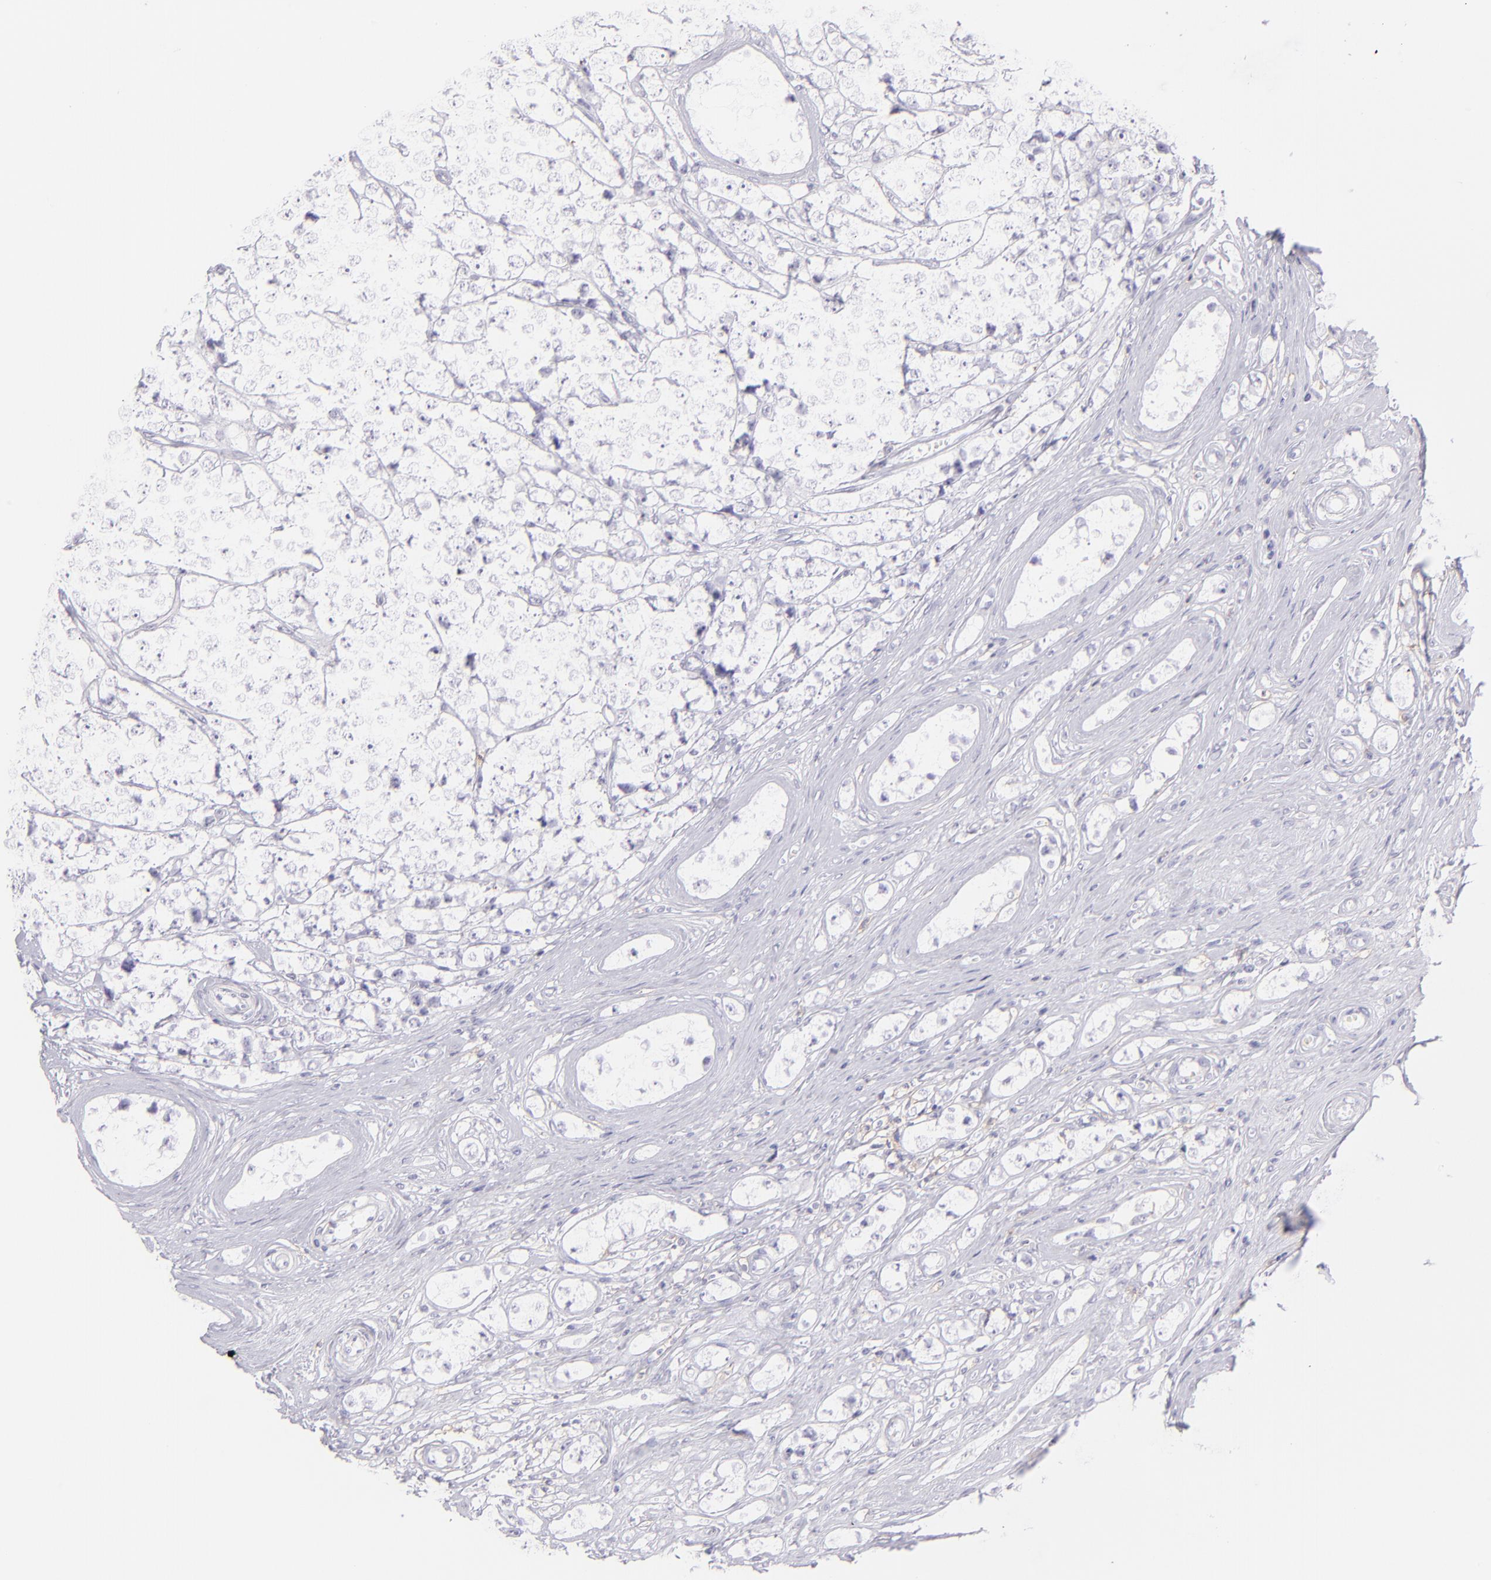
{"staining": {"intensity": "negative", "quantity": "none", "location": "none"}, "tissue": "testis cancer", "cell_type": "Tumor cells", "image_type": "cancer", "snomed": [{"axis": "morphology", "description": "Seminoma, NOS"}, {"axis": "topography", "description": "Testis"}], "caption": "The histopathology image shows no significant positivity in tumor cells of testis cancer (seminoma).", "gene": "CD69", "patient": {"sex": "male", "age": 25}}